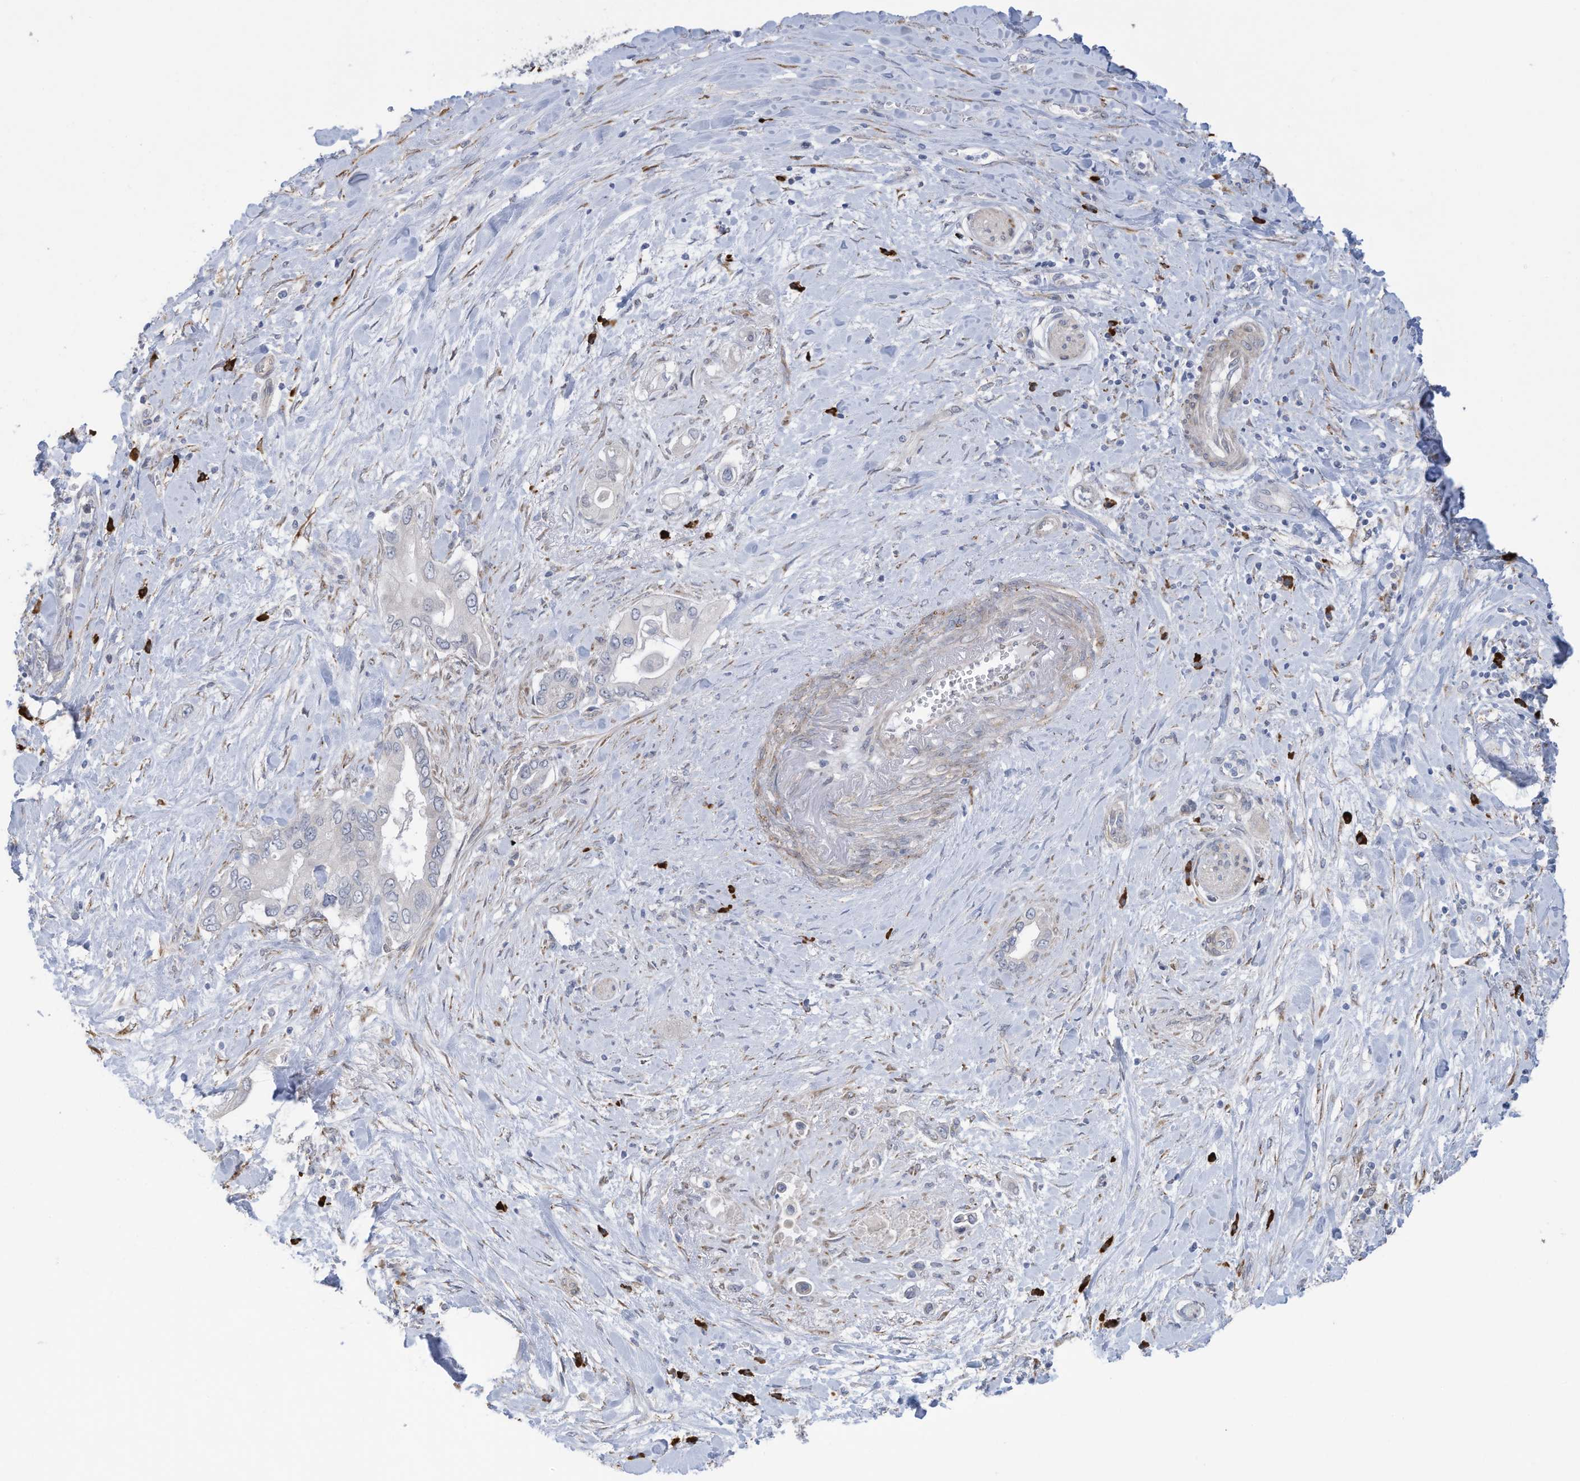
{"staining": {"intensity": "negative", "quantity": "none", "location": "none"}, "tissue": "pancreatic cancer", "cell_type": "Tumor cells", "image_type": "cancer", "snomed": [{"axis": "morphology", "description": "Inflammation, NOS"}, {"axis": "morphology", "description": "Adenocarcinoma, NOS"}, {"axis": "topography", "description": "Pancreas"}], "caption": "Immunohistochemistry micrograph of neoplastic tissue: human pancreatic adenocarcinoma stained with DAB shows no significant protein positivity in tumor cells.", "gene": "ZNF292", "patient": {"sex": "female", "age": 56}}